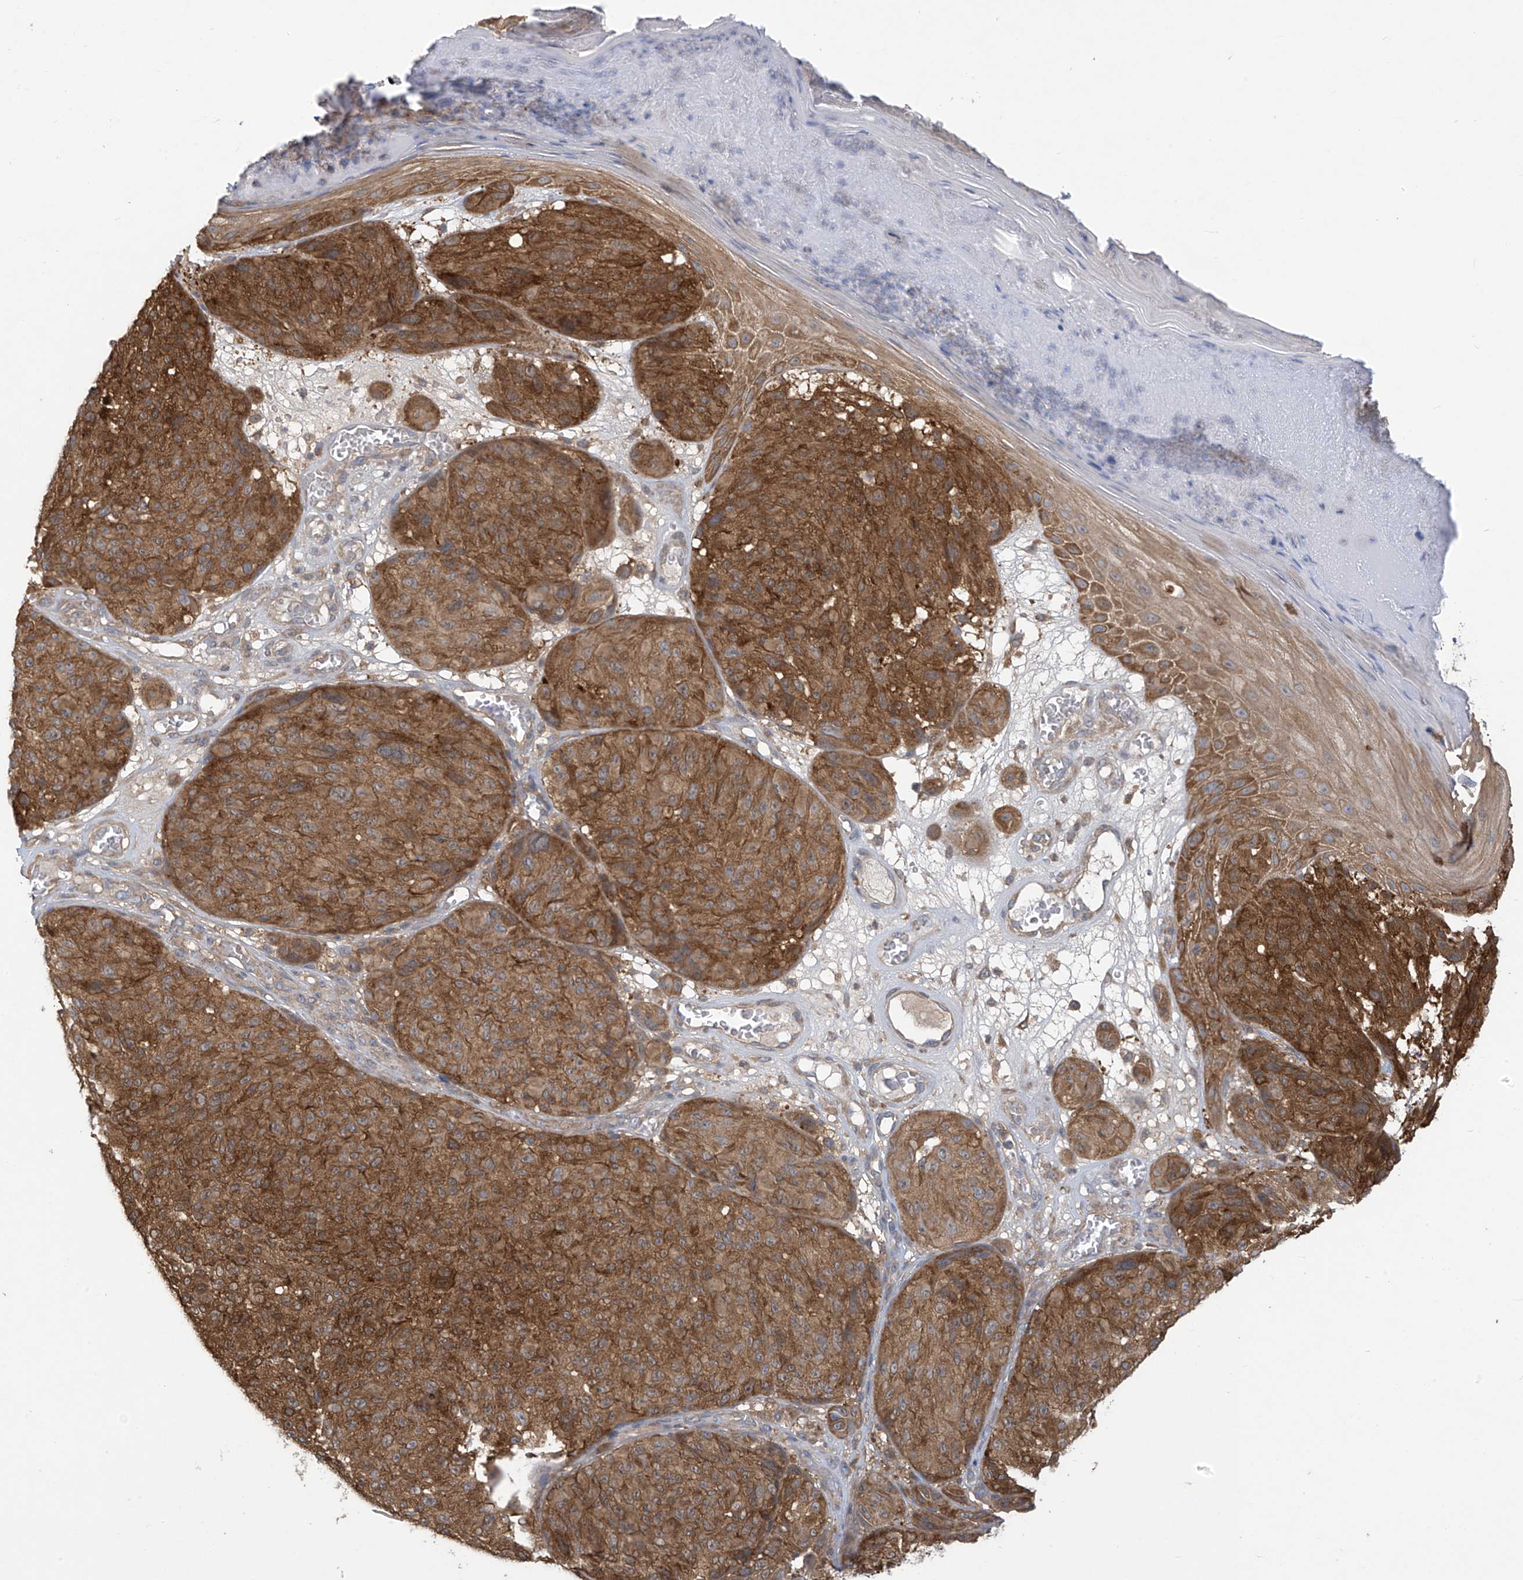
{"staining": {"intensity": "strong", "quantity": ">75%", "location": "cytoplasmic/membranous"}, "tissue": "melanoma", "cell_type": "Tumor cells", "image_type": "cancer", "snomed": [{"axis": "morphology", "description": "Malignant melanoma, NOS"}, {"axis": "topography", "description": "Skin"}], "caption": "IHC micrograph of neoplastic tissue: melanoma stained using immunohistochemistry exhibits high levels of strong protein expression localized specifically in the cytoplasmic/membranous of tumor cells, appearing as a cytoplasmic/membranous brown color.", "gene": "ADI1", "patient": {"sex": "male", "age": 83}}